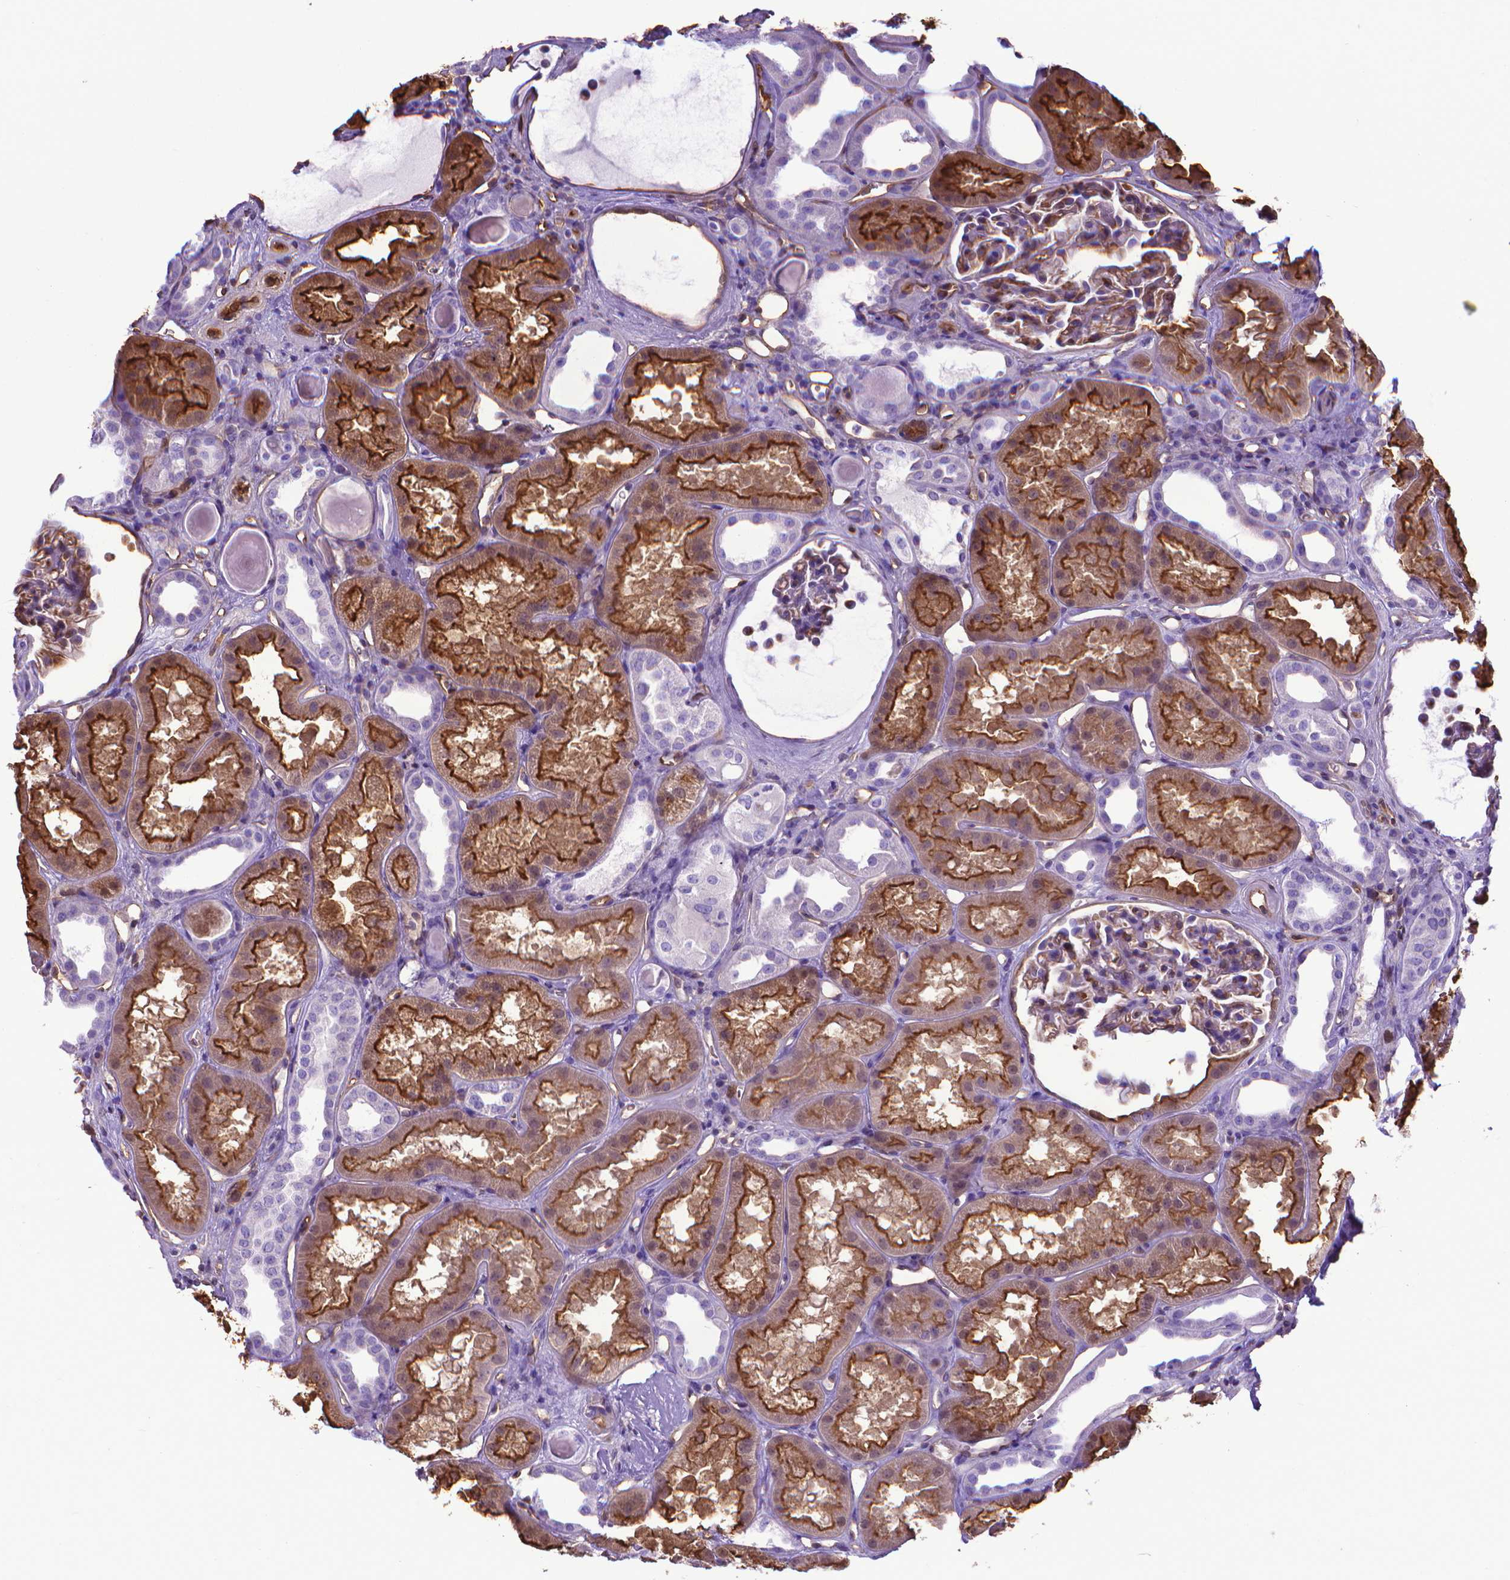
{"staining": {"intensity": "negative", "quantity": "none", "location": "none"}, "tissue": "kidney", "cell_type": "Cells in glomeruli", "image_type": "normal", "snomed": [{"axis": "morphology", "description": "Normal tissue, NOS"}, {"axis": "topography", "description": "Kidney"}], "caption": "Immunohistochemistry (IHC) histopathology image of benign kidney: kidney stained with DAB displays no significant protein expression in cells in glomeruli. (IHC, brightfield microscopy, high magnification).", "gene": "CLIC4", "patient": {"sex": "male", "age": 61}}